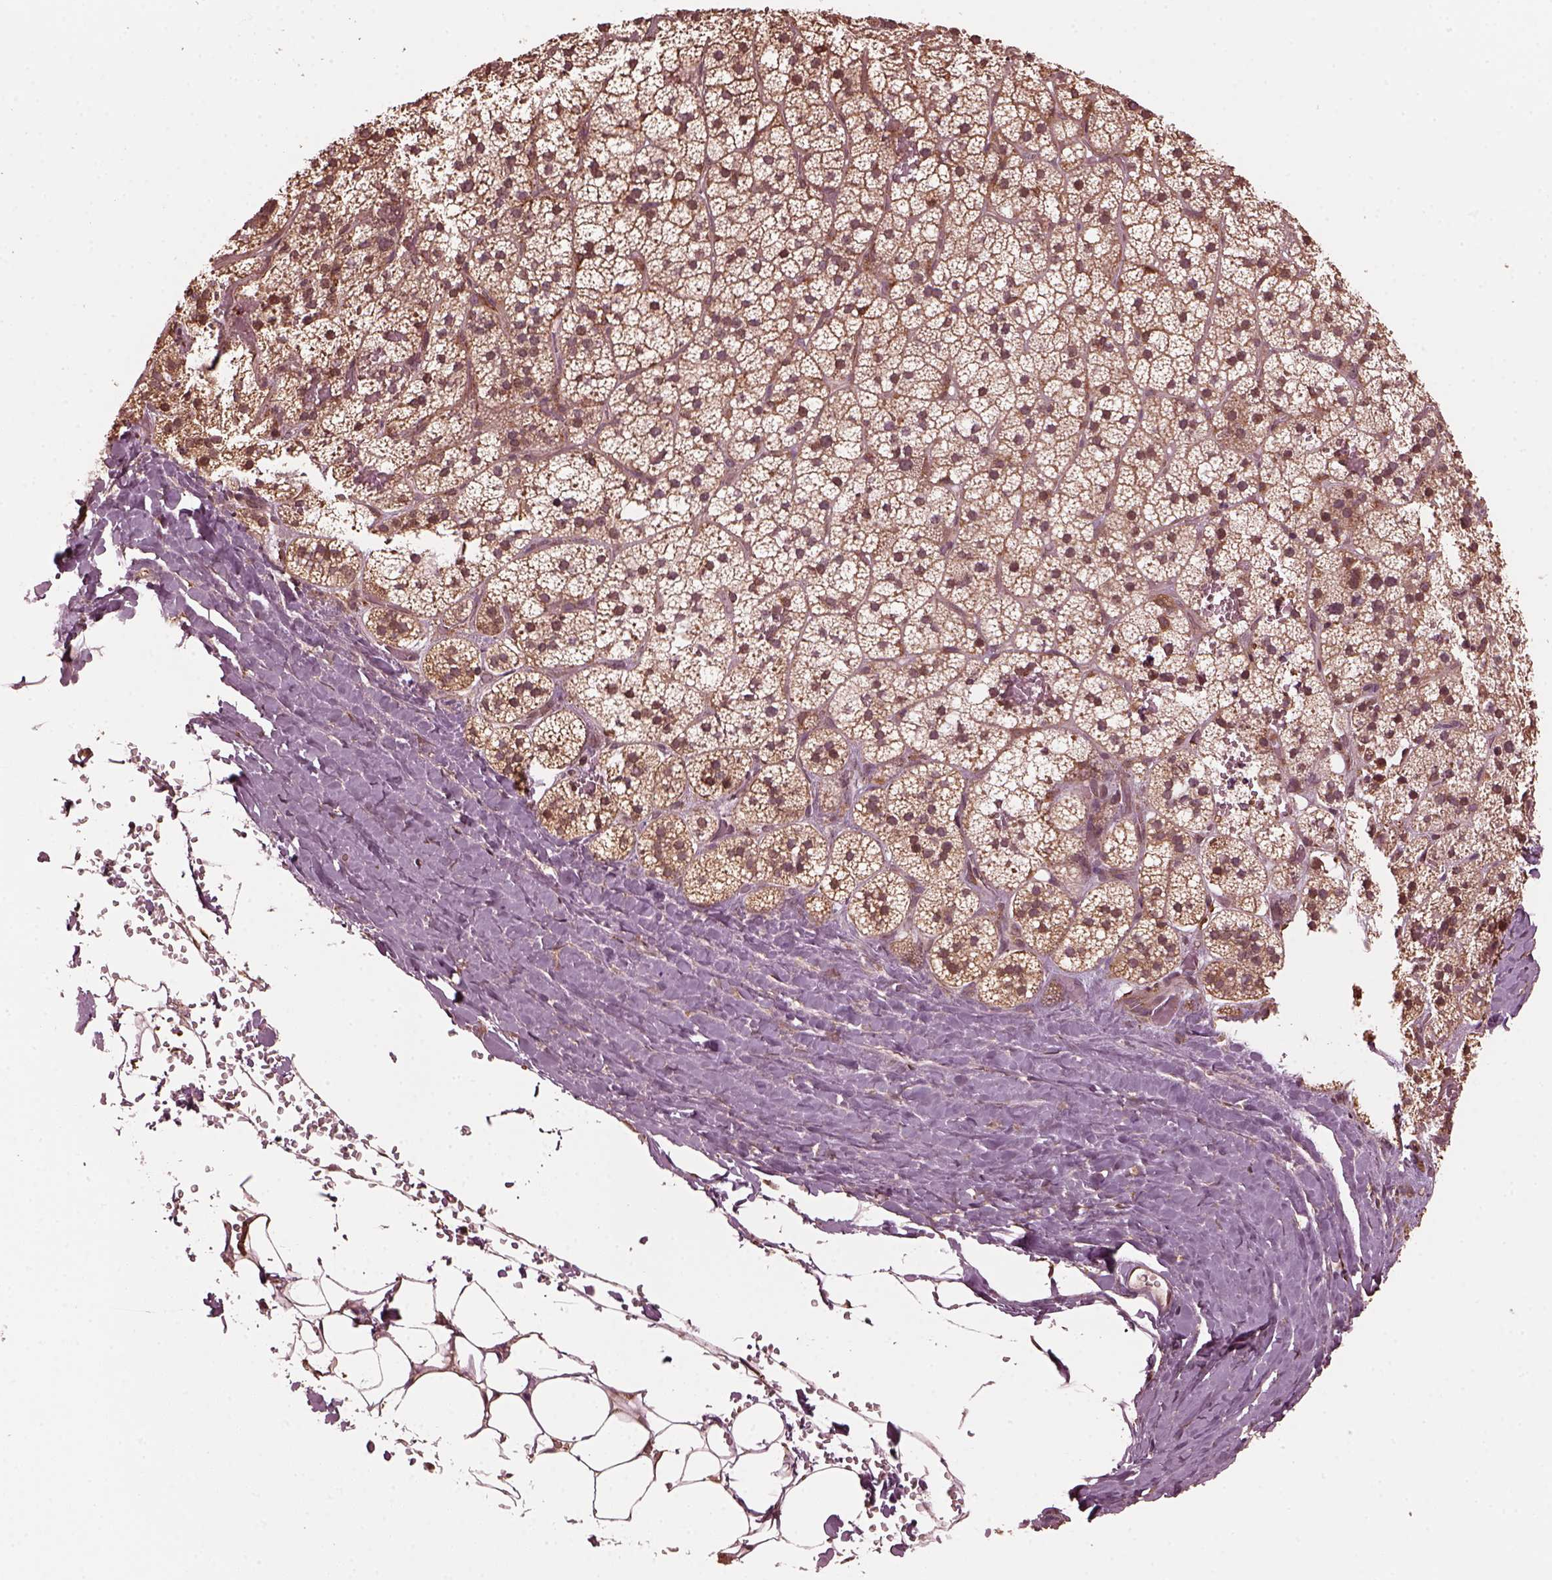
{"staining": {"intensity": "moderate", "quantity": ">75%", "location": "cytoplasmic/membranous"}, "tissue": "adrenal gland", "cell_type": "Glandular cells", "image_type": "normal", "snomed": [{"axis": "morphology", "description": "Normal tissue, NOS"}, {"axis": "topography", "description": "Adrenal gland"}], "caption": "The photomicrograph demonstrates immunohistochemical staining of benign adrenal gland. There is moderate cytoplasmic/membranous staining is appreciated in about >75% of glandular cells. (DAB = brown stain, brightfield microscopy at high magnification).", "gene": "ZNF292", "patient": {"sex": "male", "age": 53}}